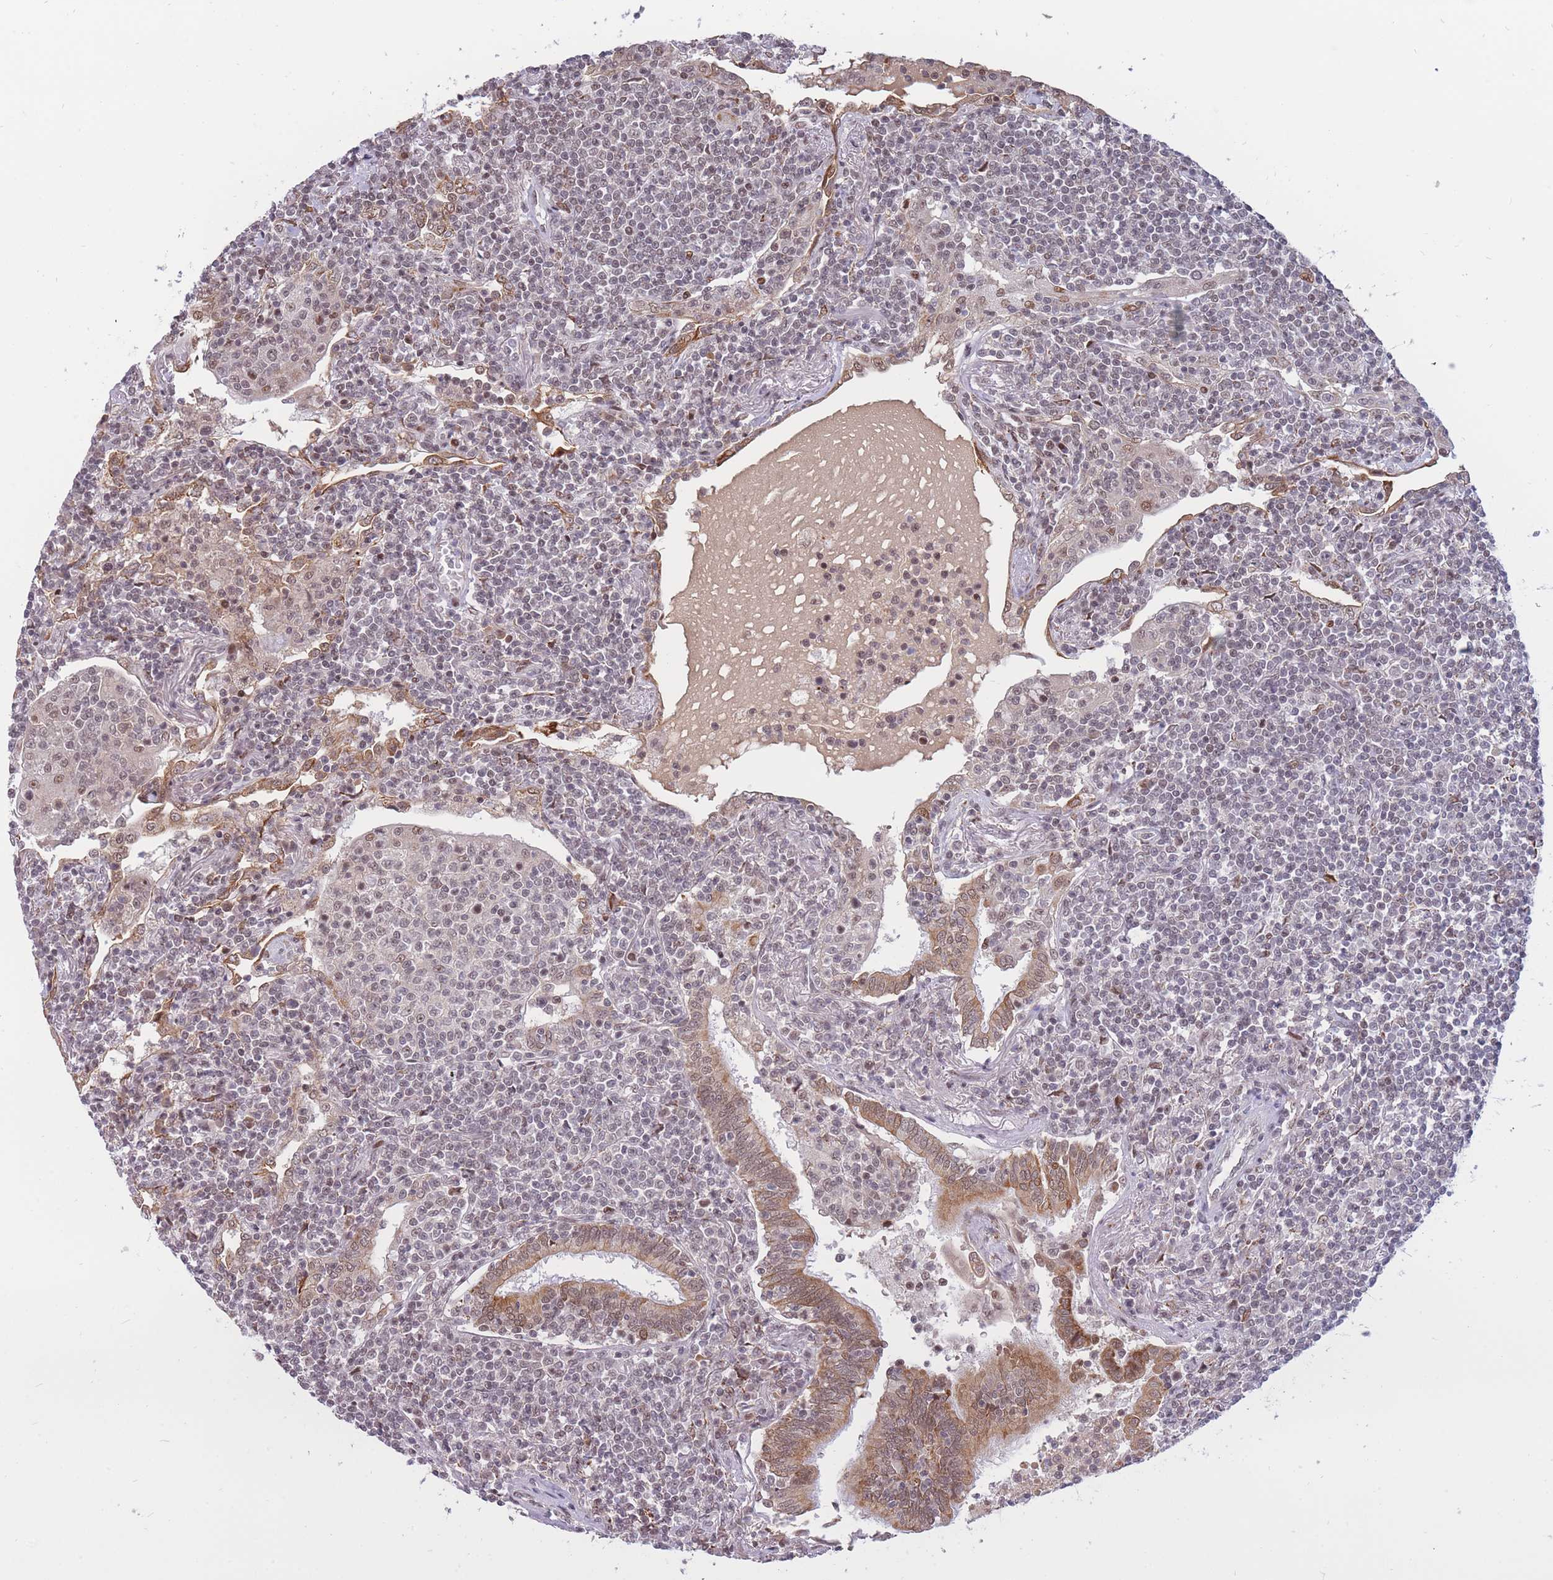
{"staining": {"intensity": "moderate", "quantity": "<25%", "location": "nuclear"}, "tissue": "lymphoma", "cell_type": "Tumor cells", "image_type": "cancer", "snomed": [{"axis": "morphology", "description": "Malignant lymphoma, non-Hodgkin's type, Low grade"}, {"axis": "topography", "description": "Lung"}], "caption": "A micrograph of human low-grade malignant lymphoma, non-Hodgkin's type stained for a protein reveals moderate nuclear brown staining in tumor cells.", "gene": "TARBP2", "patient": {"sex": "female", "age": 71}}